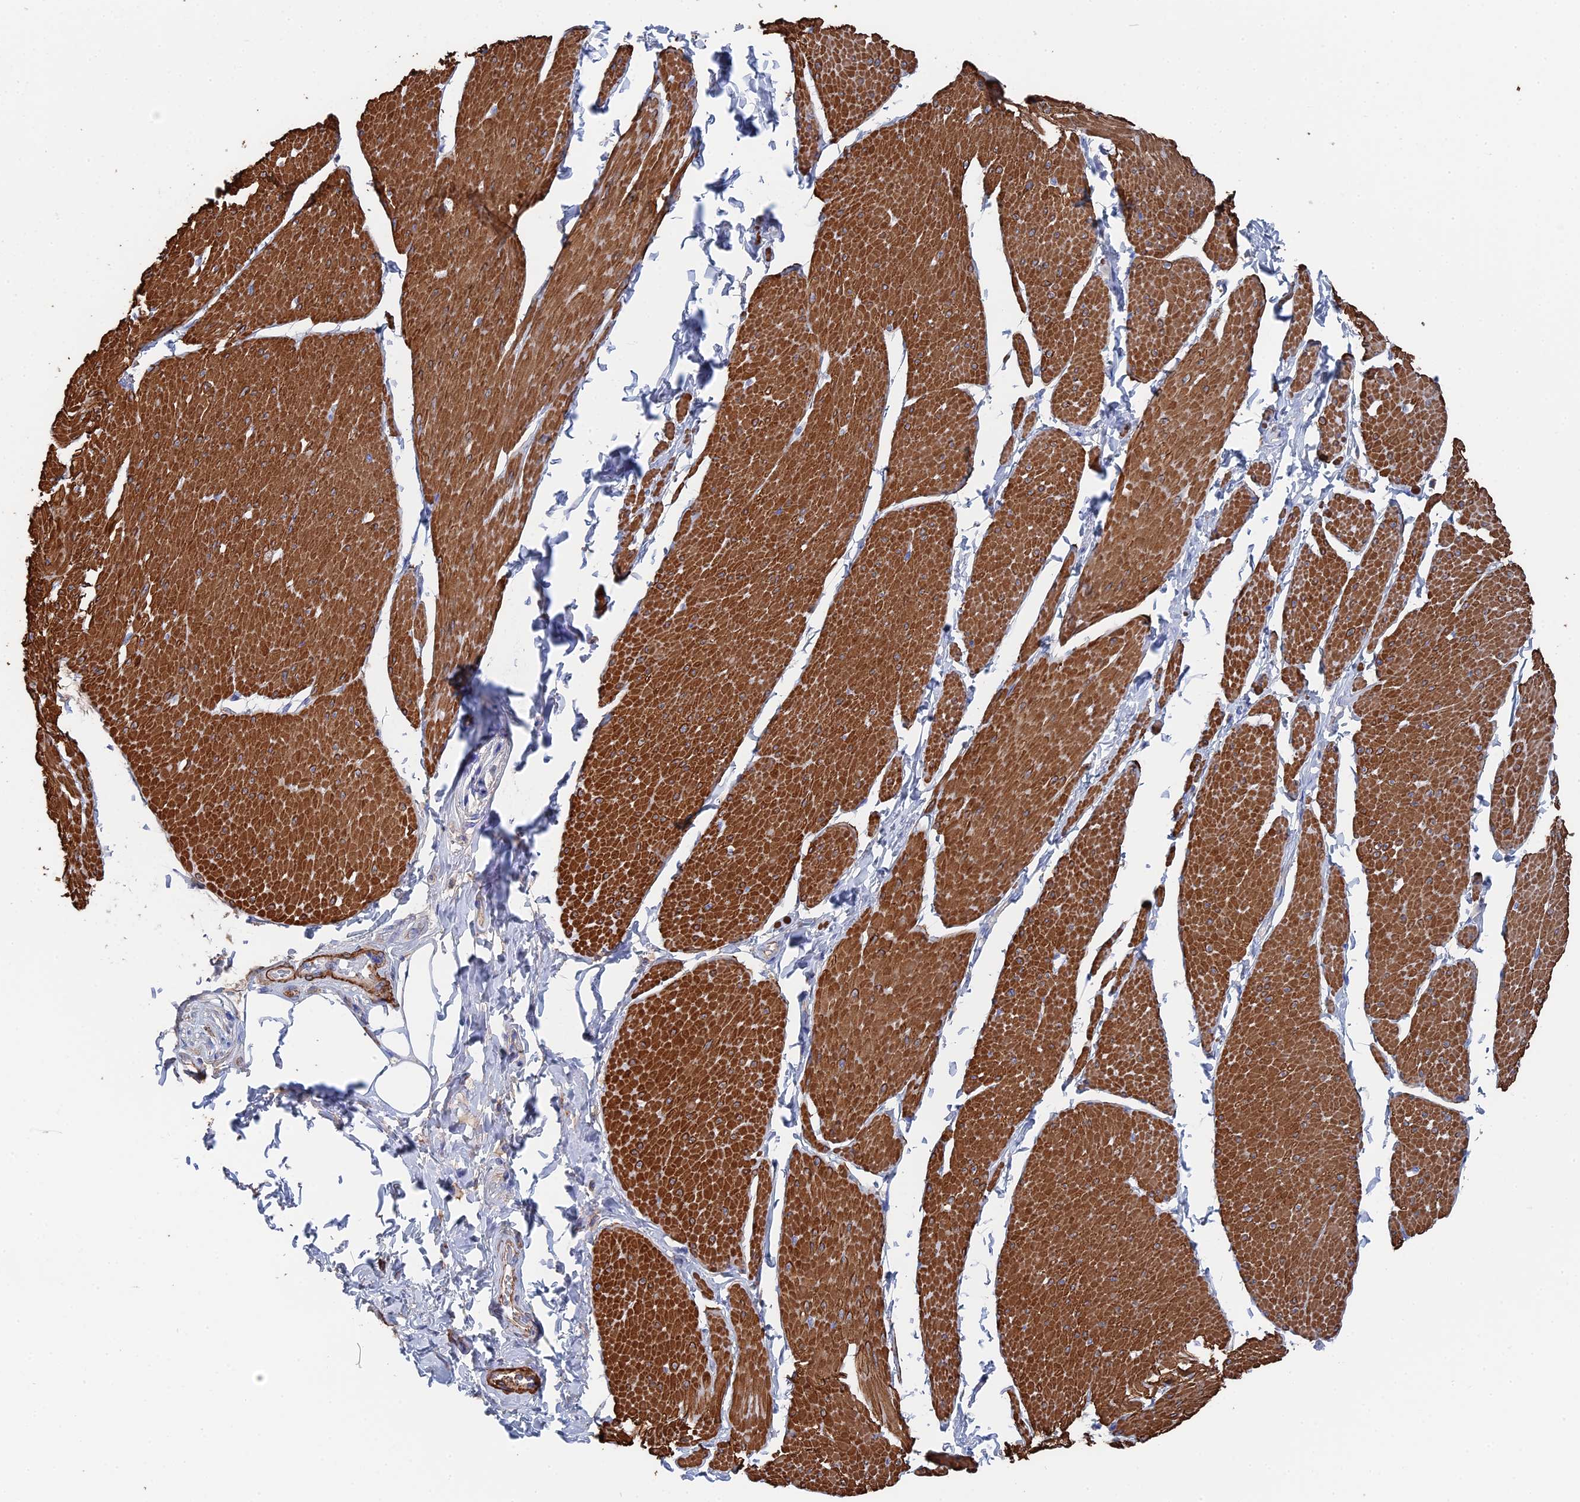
{"staining": {"intensity": "strong", "quantity": ">75%", "location": "cytoplasmic/membranous"}, "tissue": "smooth muscle", "cell_type": "Smooth muscle cells", "image_type": "normal", "snomed": [{"axis": "morphology", "description": "Urothelial carcinoma, High grade"}, {"axis": "topography", "description": "Urinary bladder"}], "caption": "Immunohistochemistry (DAB (3,3'-diaminobenzidine)) staining of benign smooth muscle displays strong cytoplasmic/membranous protein positivity in about >75% of smooth muscle cells.", "gene": "STRA6", "patient": {"sex": "male", "age": 46}}